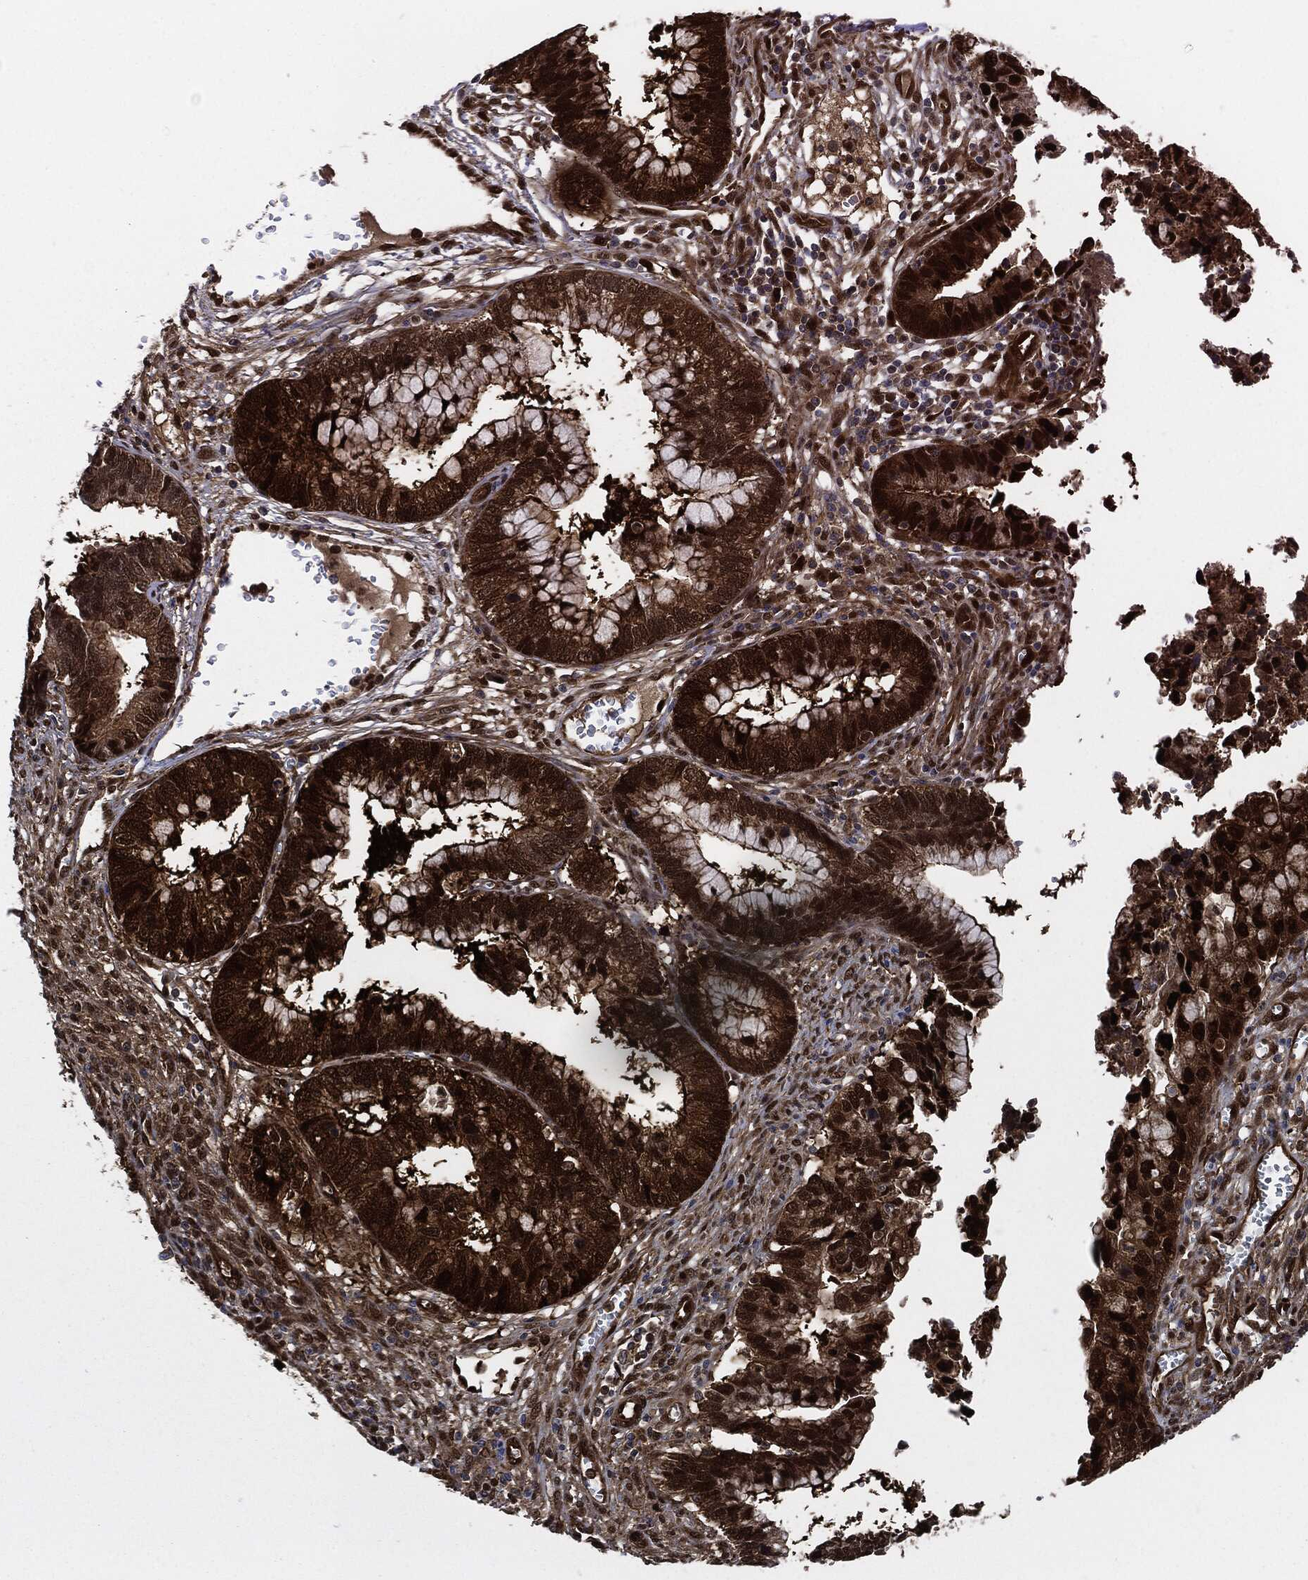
{"staining": {"intensity": "strong", "quantity": ">75%", "location": "cytoplasmic/membranous,nuclear"}, "tissue": "cervical cancer", "cell_type": "Tumor cells", "image_type": "cancer", "snomed": [{"axis": "morphology", "description": "Adenocarcinoma, NOS"}, {"axis": "topography", "description": "Cervix"}], "caption": "Tumor cells show strong cytoplasmic/membranous and nuclear expression in about >75% of cells in cervical cancer (adenocarcinoma).", "gene": "DCTN1", "patient": {"sex": "female", "age": 44}}